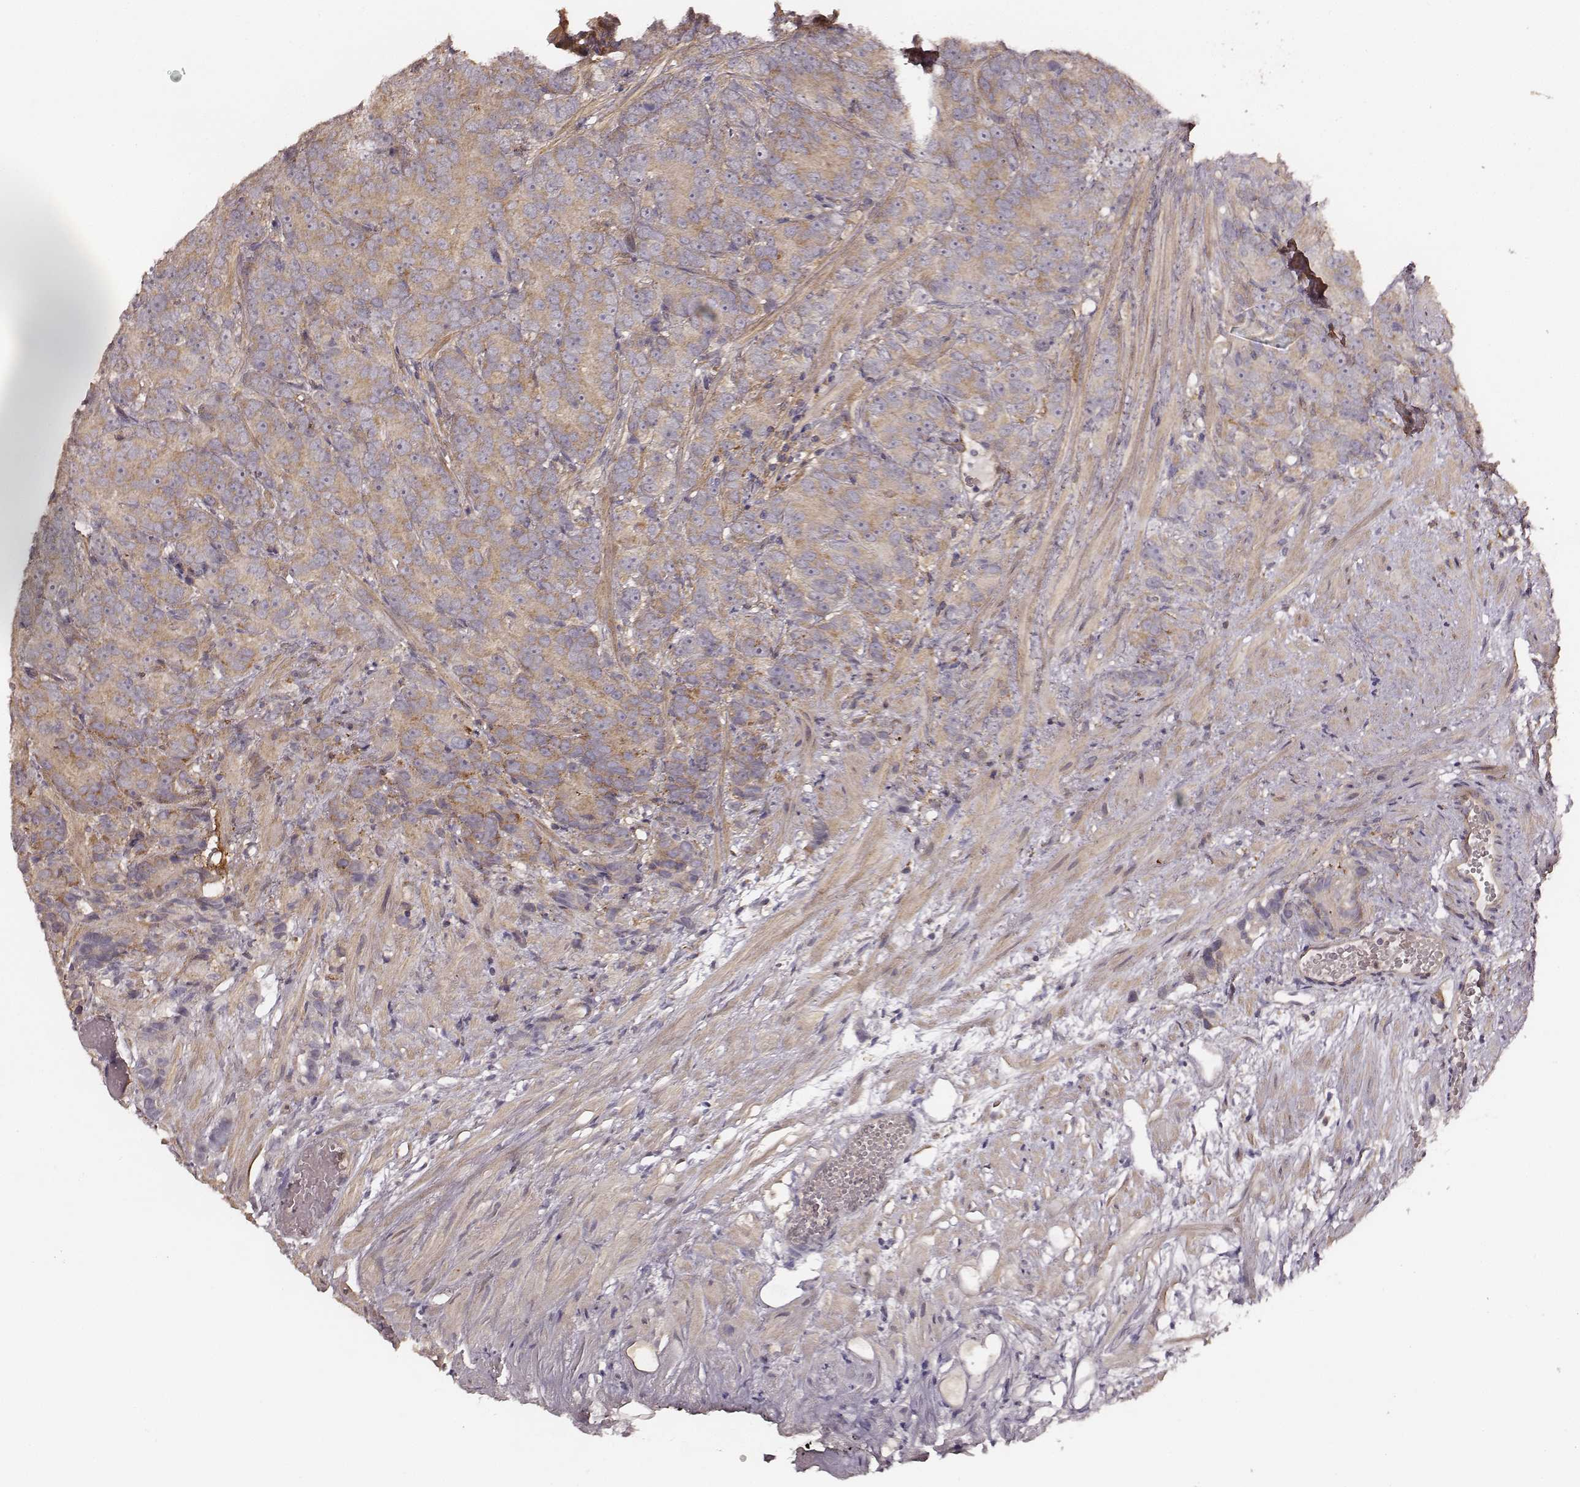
{"staining": {"intensity": "weak", "quantity": ">75%", "location": "cytoplasmic/membranous"}, "tissue": "prostate cancer", "cell_type": "Tumor cells", "image_type": "cancer", "snomed": [{"axis": "morphology", "description": "Adenocarcinoma, High grade"}, {"axis": "topography", "description": "Prostate"}], "caption": "Immunohistochemical staining of human adenocarcinoma (high-grade) (prostate) reveals low levels of weak cytoplasmic/membranous positivity in about >75% of tumor cells.", "gene": "VPS26A", "patient": {"sex": "male", "age": 90}}